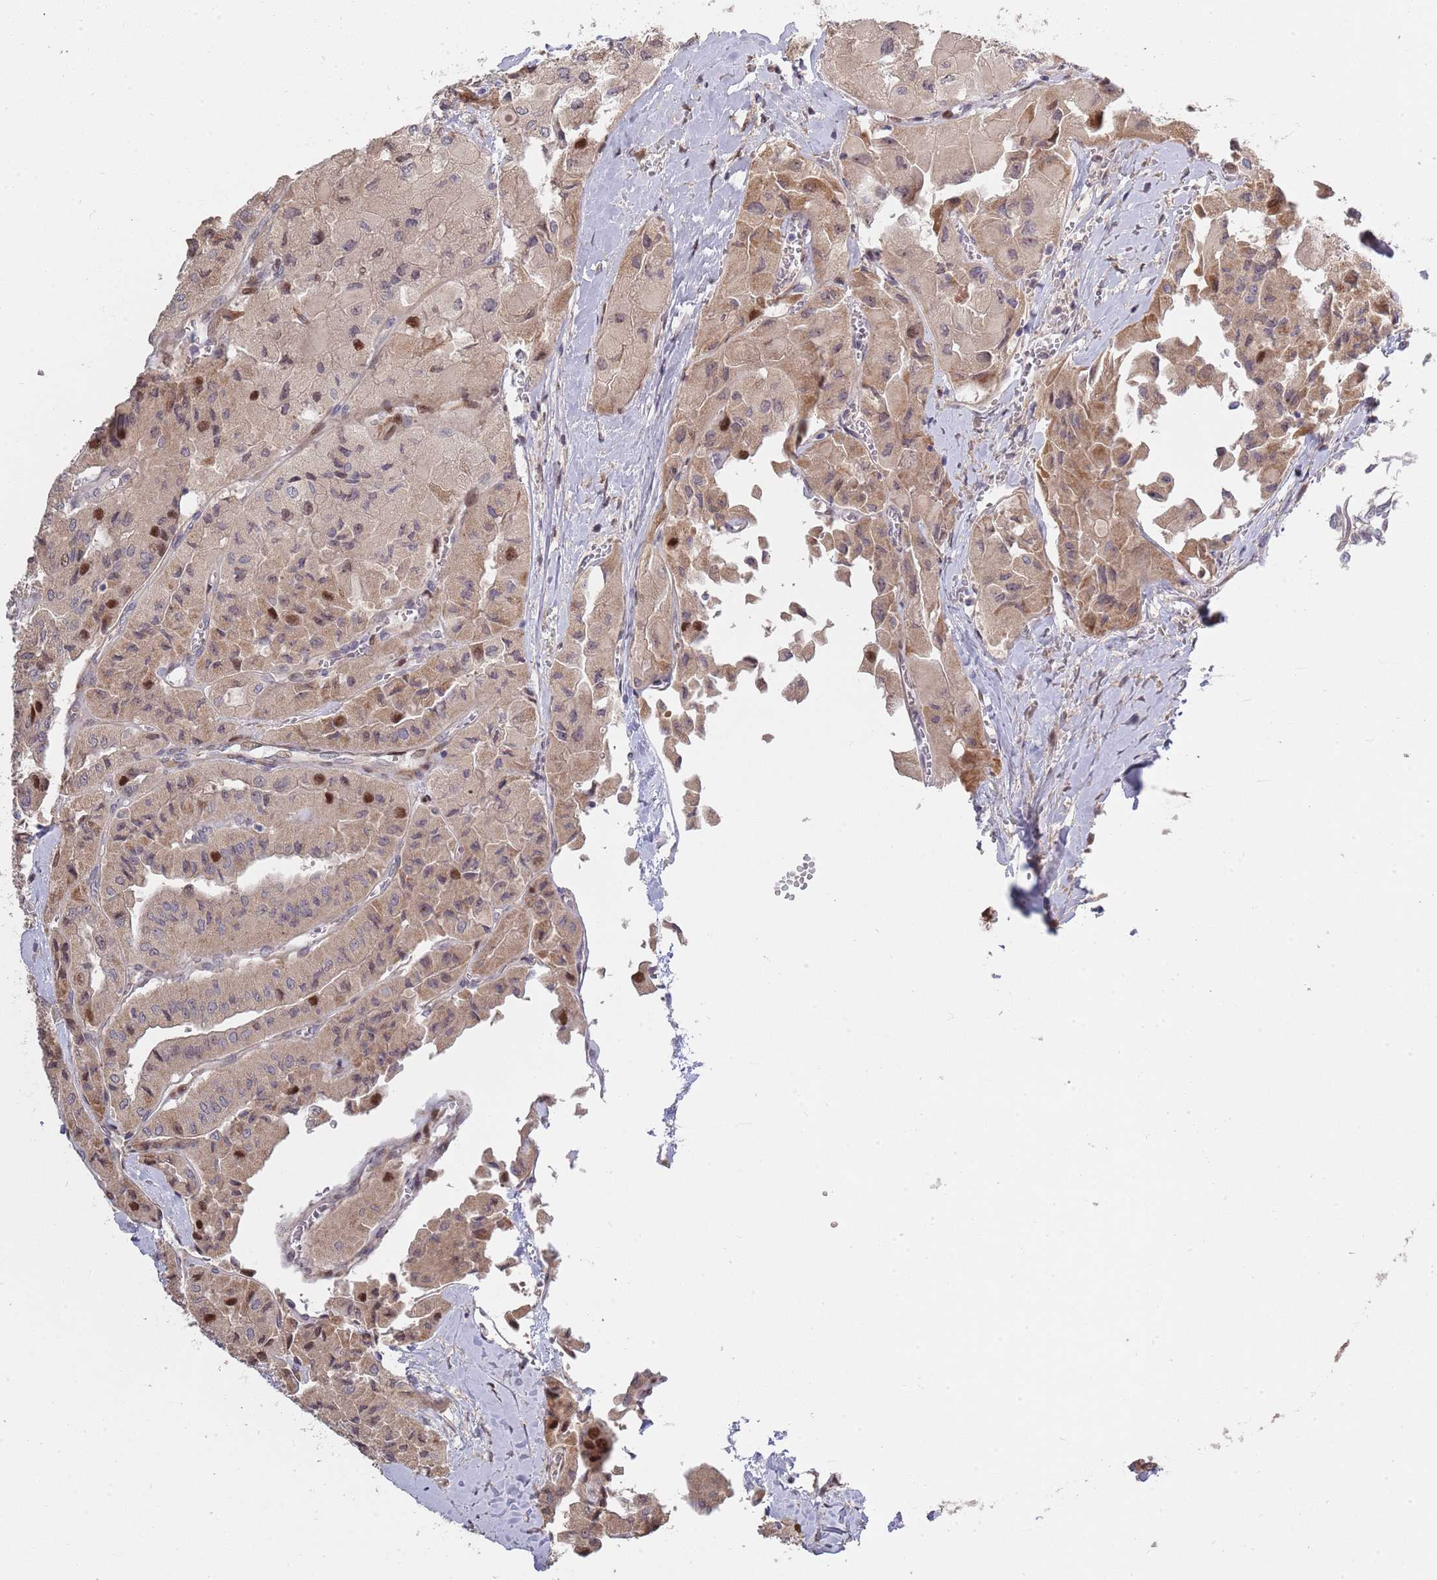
{"staining": {"intensity": "moderate", "quantity": "<25%", "location": "cytoplasmic/membranous,nuclear"}, "tissue": "thyroid cancer", "cell_type": "Tumor cells", "image_type": "cancer", "snomed": [{"axis": "morphology", "description": "Normal tissue, NOS"}, {"axis": "morphology", "description": "Papillary adenocarcinoma, NOS"}, {"axis": "topography", "description": "Thyroid gland"}], "caption": "Thyroid papillary adenocarcinoma was stained to show a protein in brown. There is low levels of moderate cytoplasmic/membranous and nuclear positivity in about <25% of tumor cells. Immunohistochemistry (ihc) stains the protein in brown and the nuclei are stained blue.", "gene": "SYNDIG1L", "patient": {"sex": "female", "age": 59}}